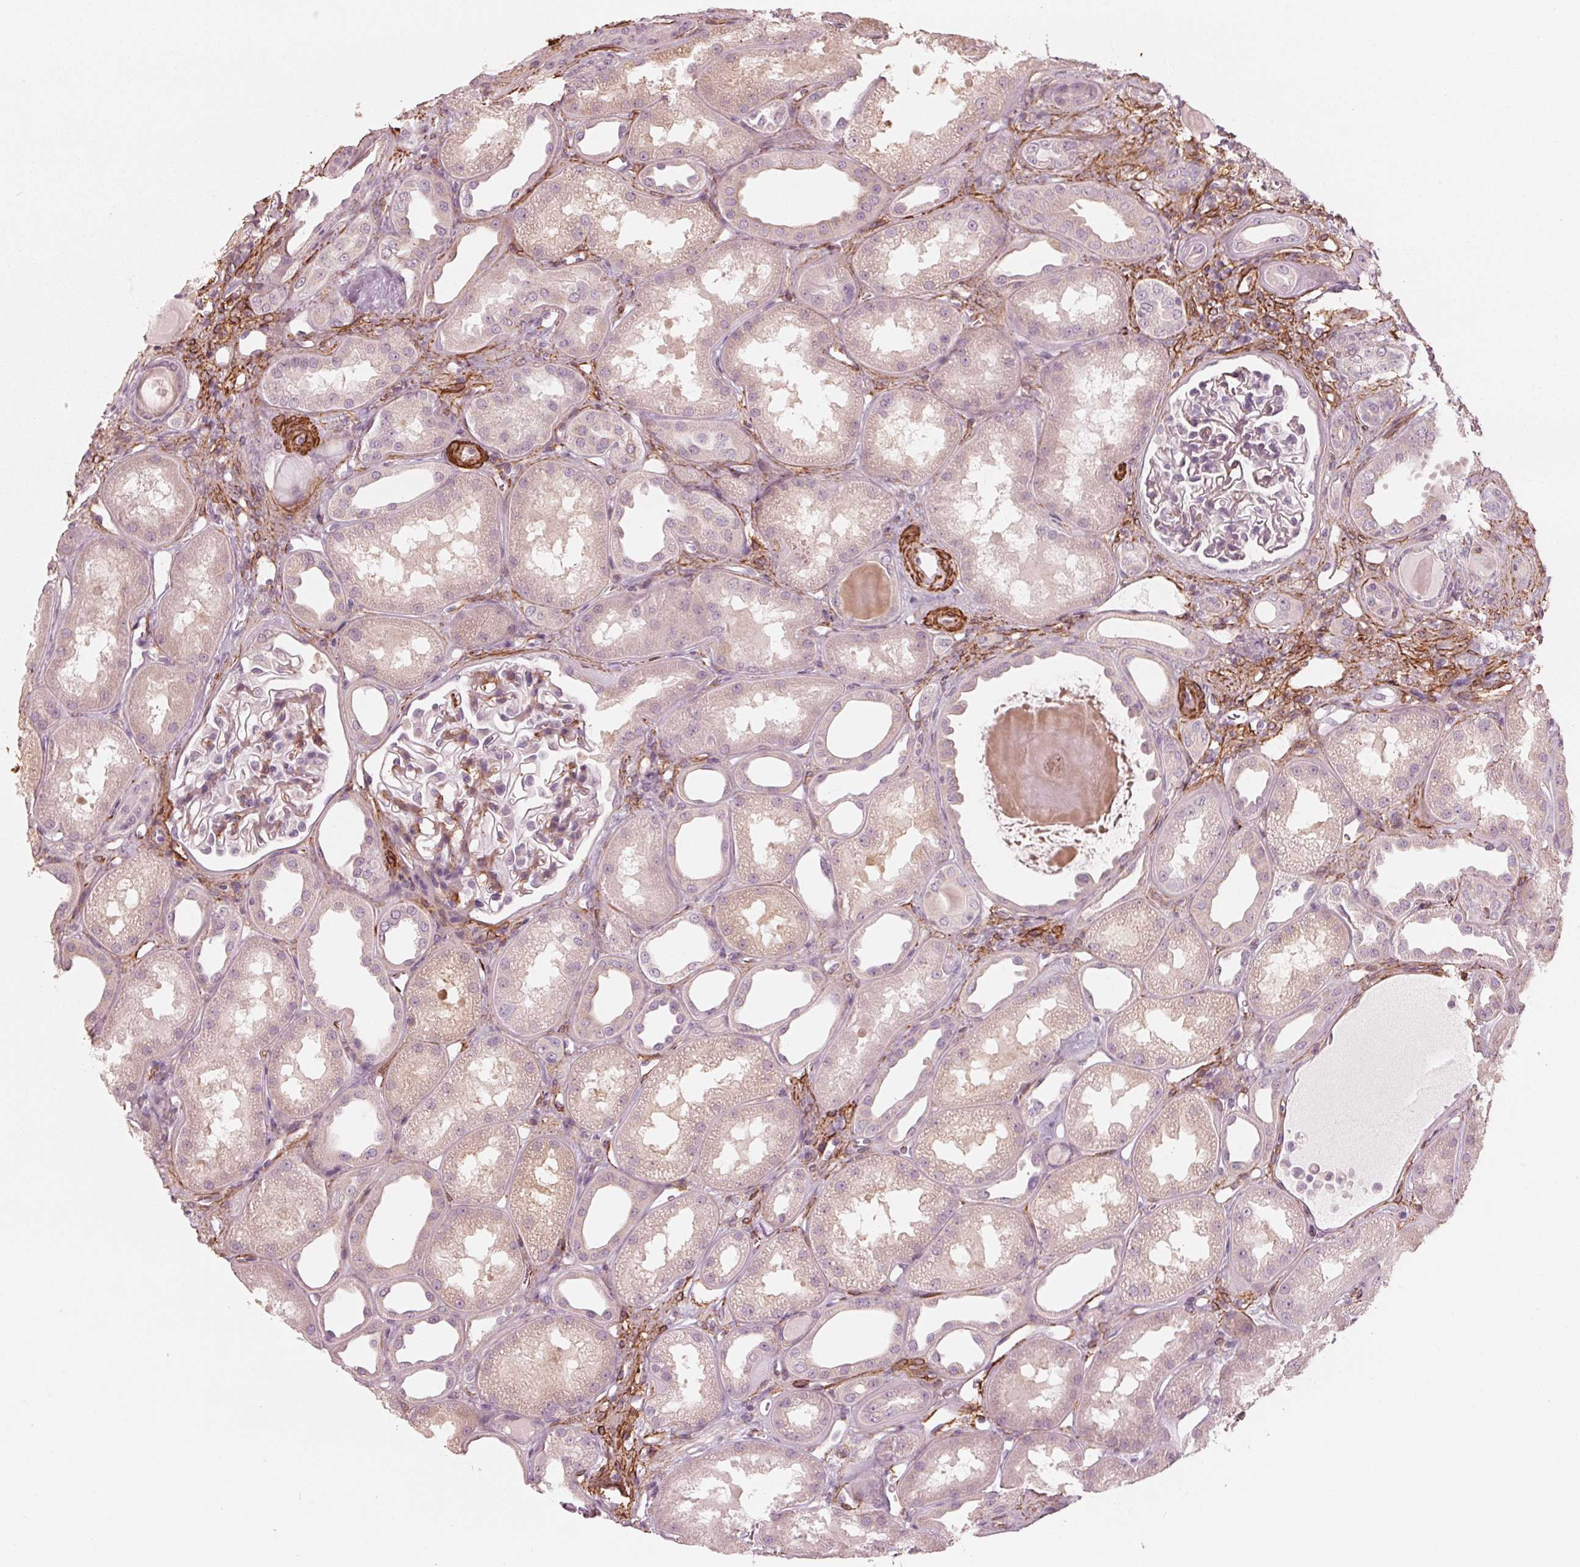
{"staining": {"intensity": "moderate", "quantity": "<25%", "location": "cytoplasmic/membranous"}, "tissue": "kidney", "cell_type": "Cells in glomeruli", "image_type": "normal", "snomed": [{"axis": "morphology", "description": "Normal tissue, NOS"}, {"axis": "topography", "description": "Kidney"}], "caption": "This image demonstrates immunohistochemistry staining of normal kidney, with low moderate cytoplasmic/membranous expression in about <25% of cells in glomeruli.", "gene": "MIER3", "patient": {"sex": "male", "age": 61}}